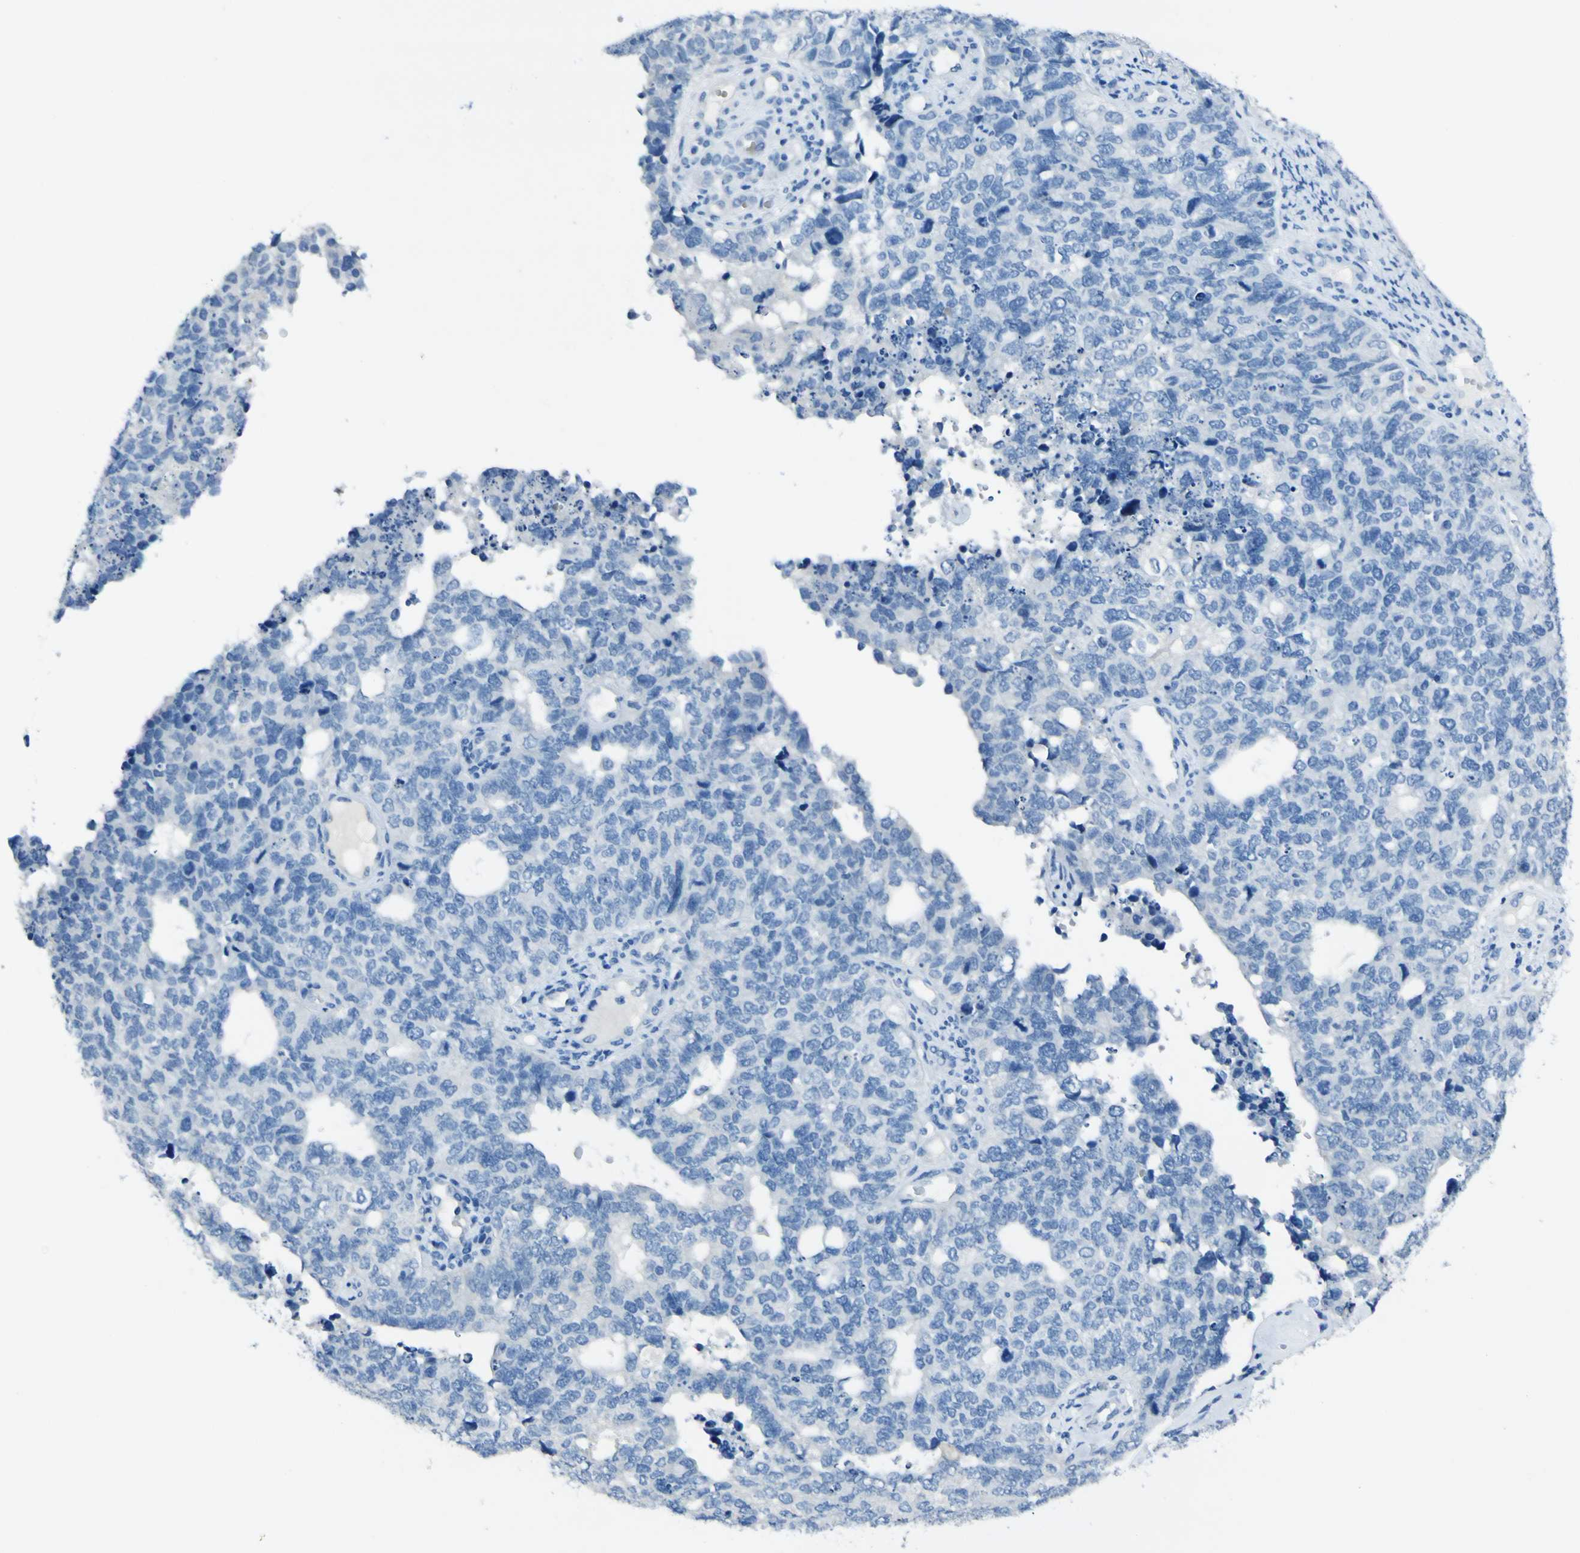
{"staining": {"intensity": "negative", "quantity": "none", "location": "none"}, "tissue": "cervical cancer", "cell_type": "Tumor cells", "image_type": "cancer", "snomed": [{"axis": "morphology", "description": "Squamous cell carcinoma, NOS"}, {"axis": "topography", "description": "Cervix"}], "caption": "A high-resolution image shows IHC staining of cervical cancer, which exhibits no significant expression in tumor cells.", "gene": "PHKG1", "patient": {"sex": "female", "age": 63}}